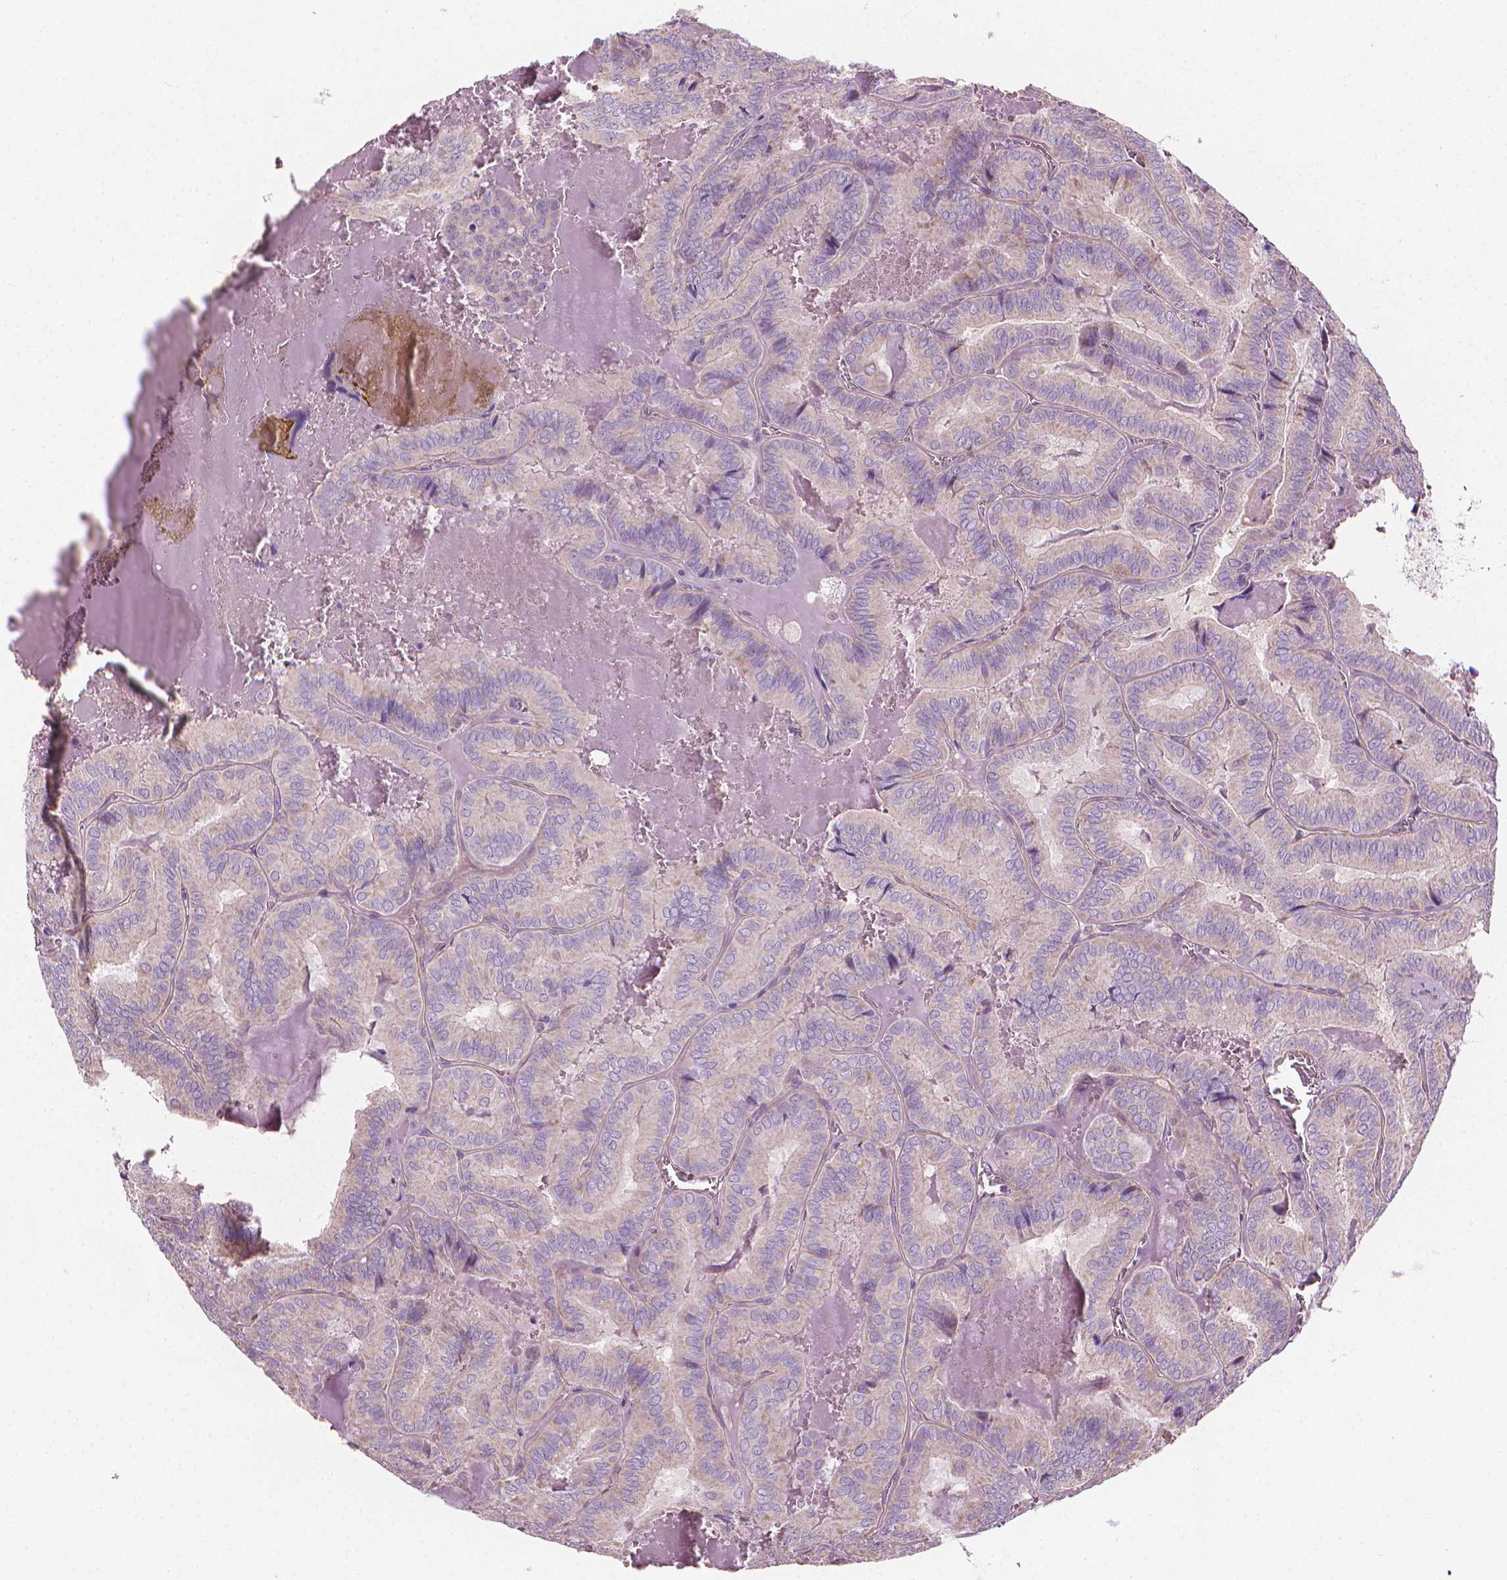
{"staining": {"intensity": "negative", "quantity": "none", "location": "none"}, "tissue": "thyroid cancer", "cell_type": "Tumor cells", "image_type": "cancer", "snomed": [{"axis": "morphology", "description": "Papillary adenocarcinoma, NOS"}, {"axis": "topography", "description": "Thyroid gland"}], "caption": "There is no significant expression in tumor cells of thyroid papillary adenocarcinoma.", "gene": "RIIAD1", "patient": {"sex": "female", "age": 75}}